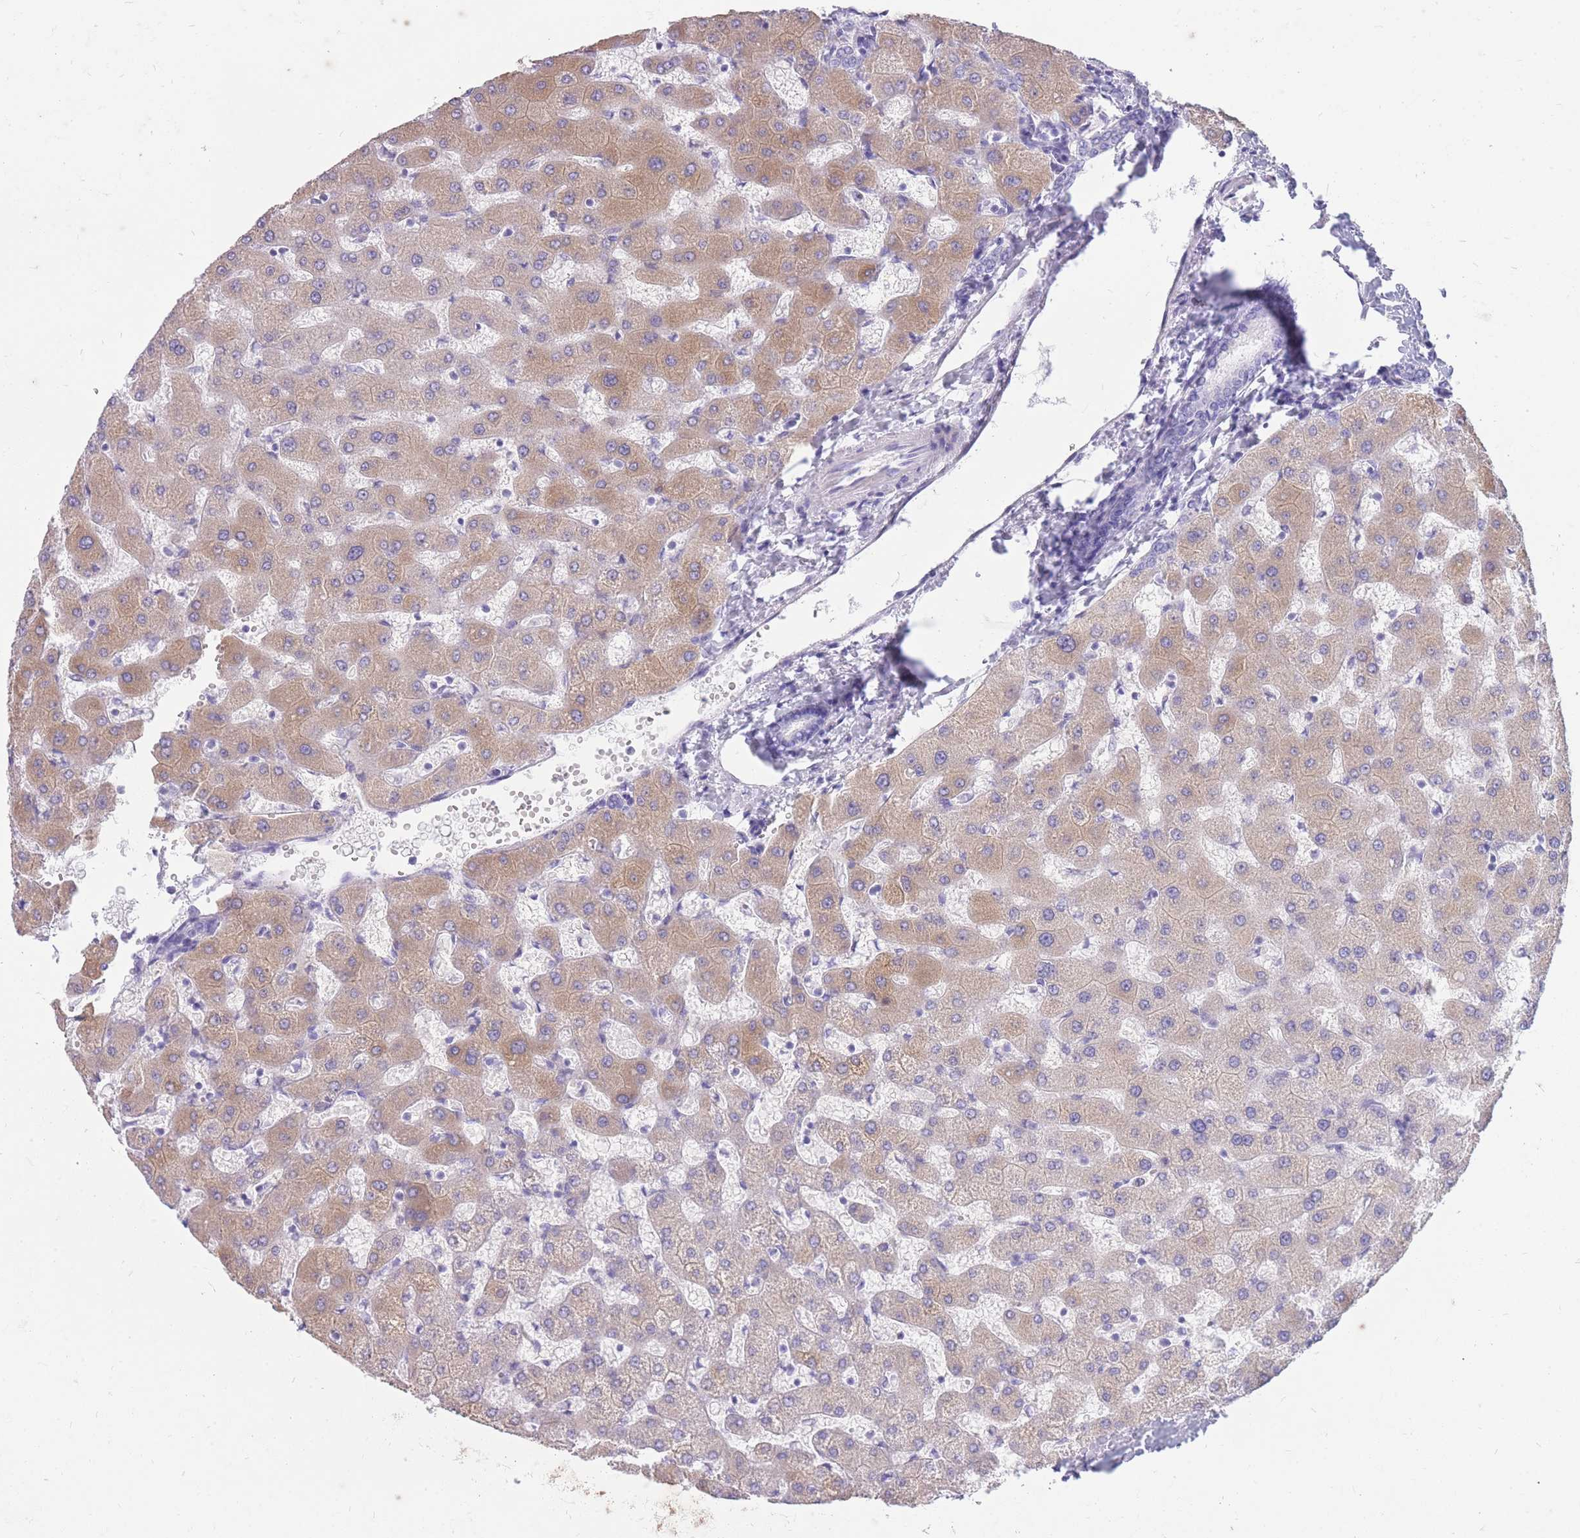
{"staining": {"intensity": "negative", "quantity": "none", "location": "none"}, "tissue": "liver", "cell_type": "Cholangiocytes", "image_type": "normal", "snomed": [{"axis": "morphology", "description": "Normal tissue, NOS"}, {"axis": "topography", "description": "Liver"}], "caption": "The immunohistochemistry micrograph has no significant staining in cholangiocytes of liver. (DAB (3,3'-diaminobenzidine) immunohistochemistry (IHC), high magnification).", "gene": "CYP21A2", "patient": {"sex": "female", "age": 63}}